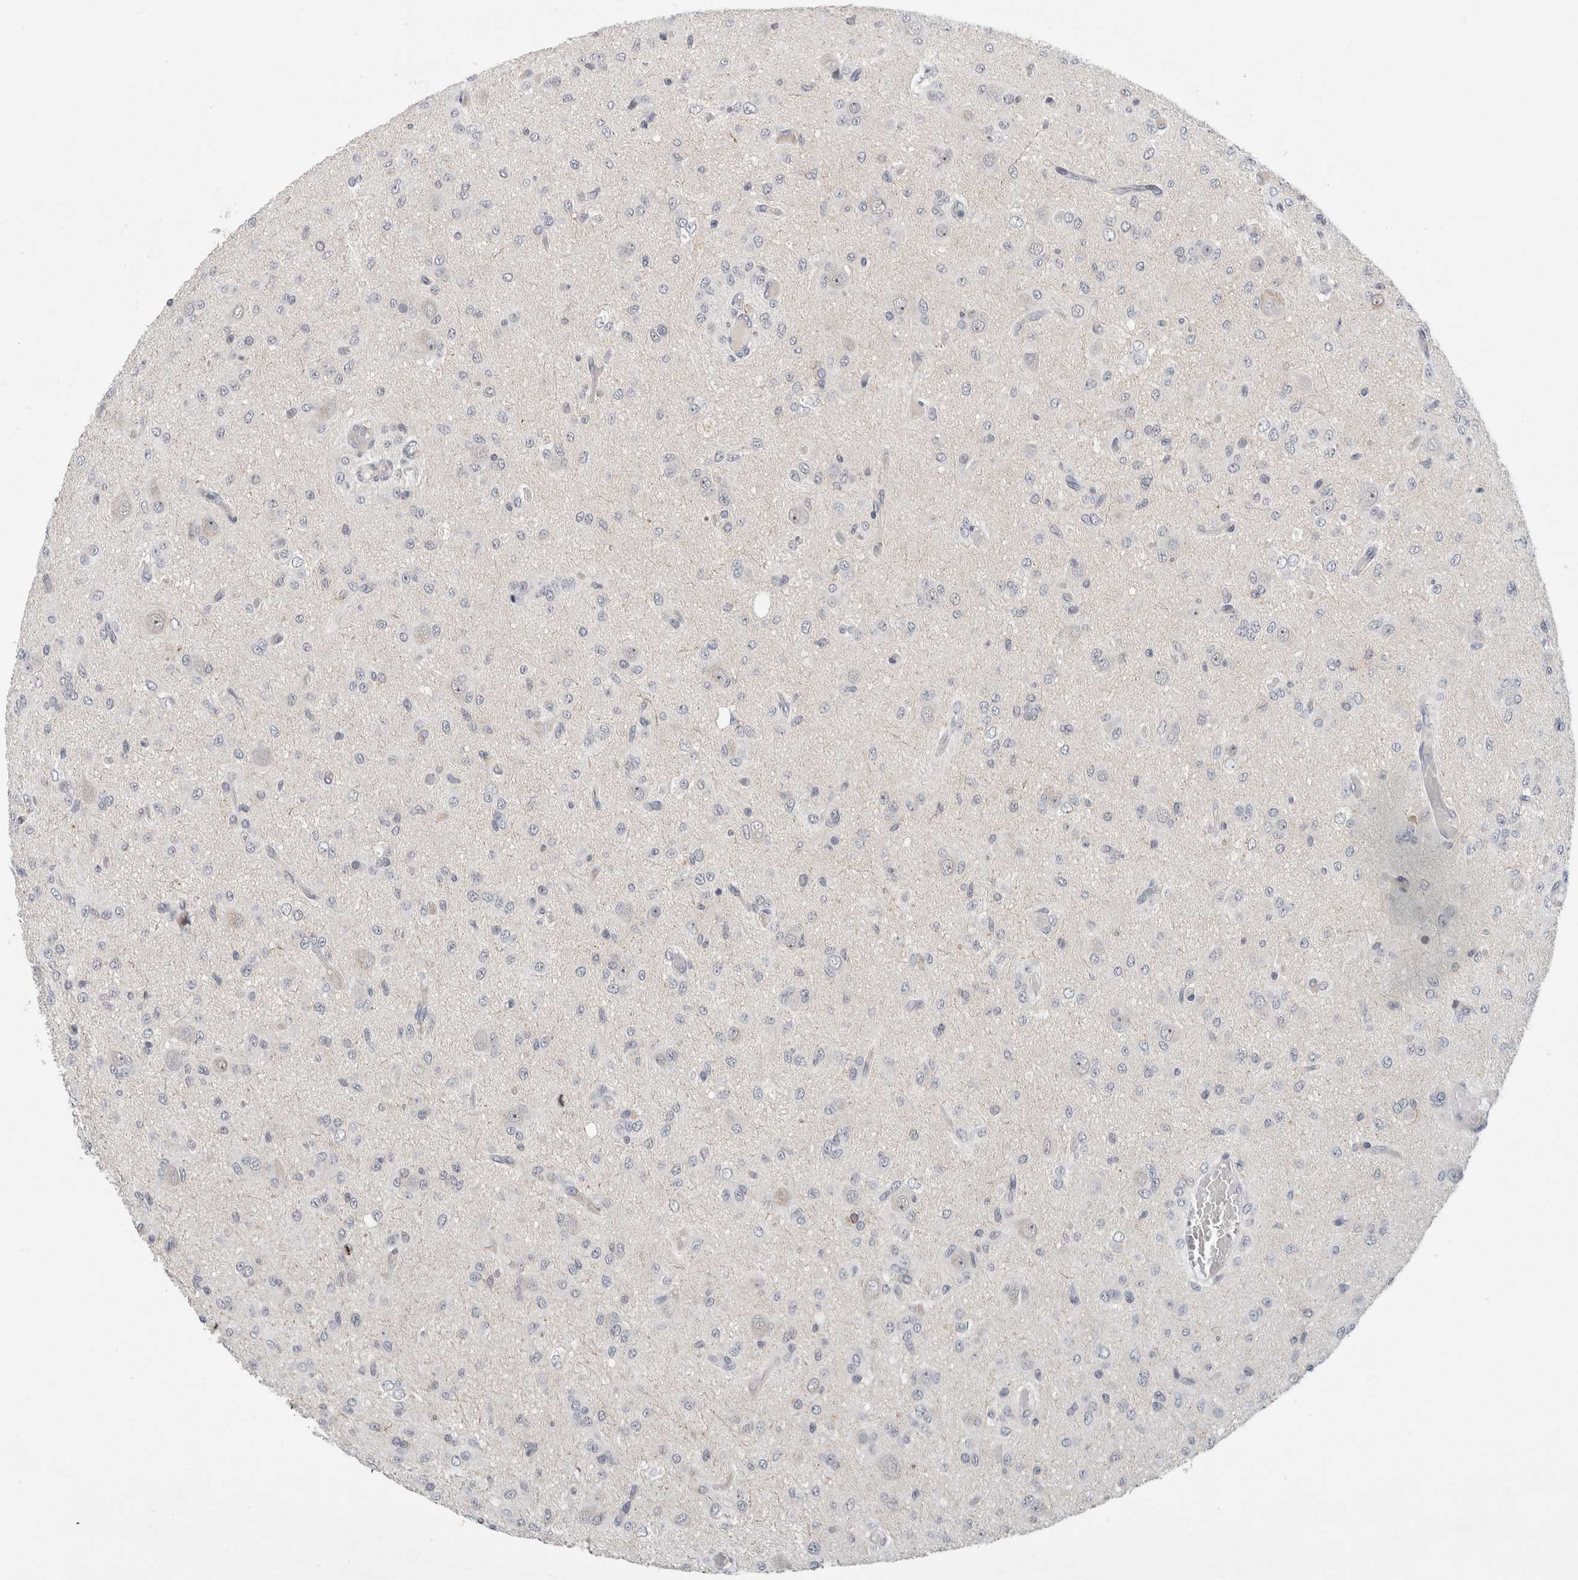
{"staining": {"intensity": "negative", "quantity": "none", "location": "none"}, "tissue": "glioma", "cell_type": "Tumor cells", "image_type": "cancer", "snomed": [{"axis": "morphology", "description": "Glioma, malignant, High grade"}, {"axis": "topography", "description": "Brain"}], "caption": "This is an IHC histopathology image of human glioma. There is no expression in tumor cells.", "gene": "HCN3", "patient": {"sex": "female", "age": 59}}